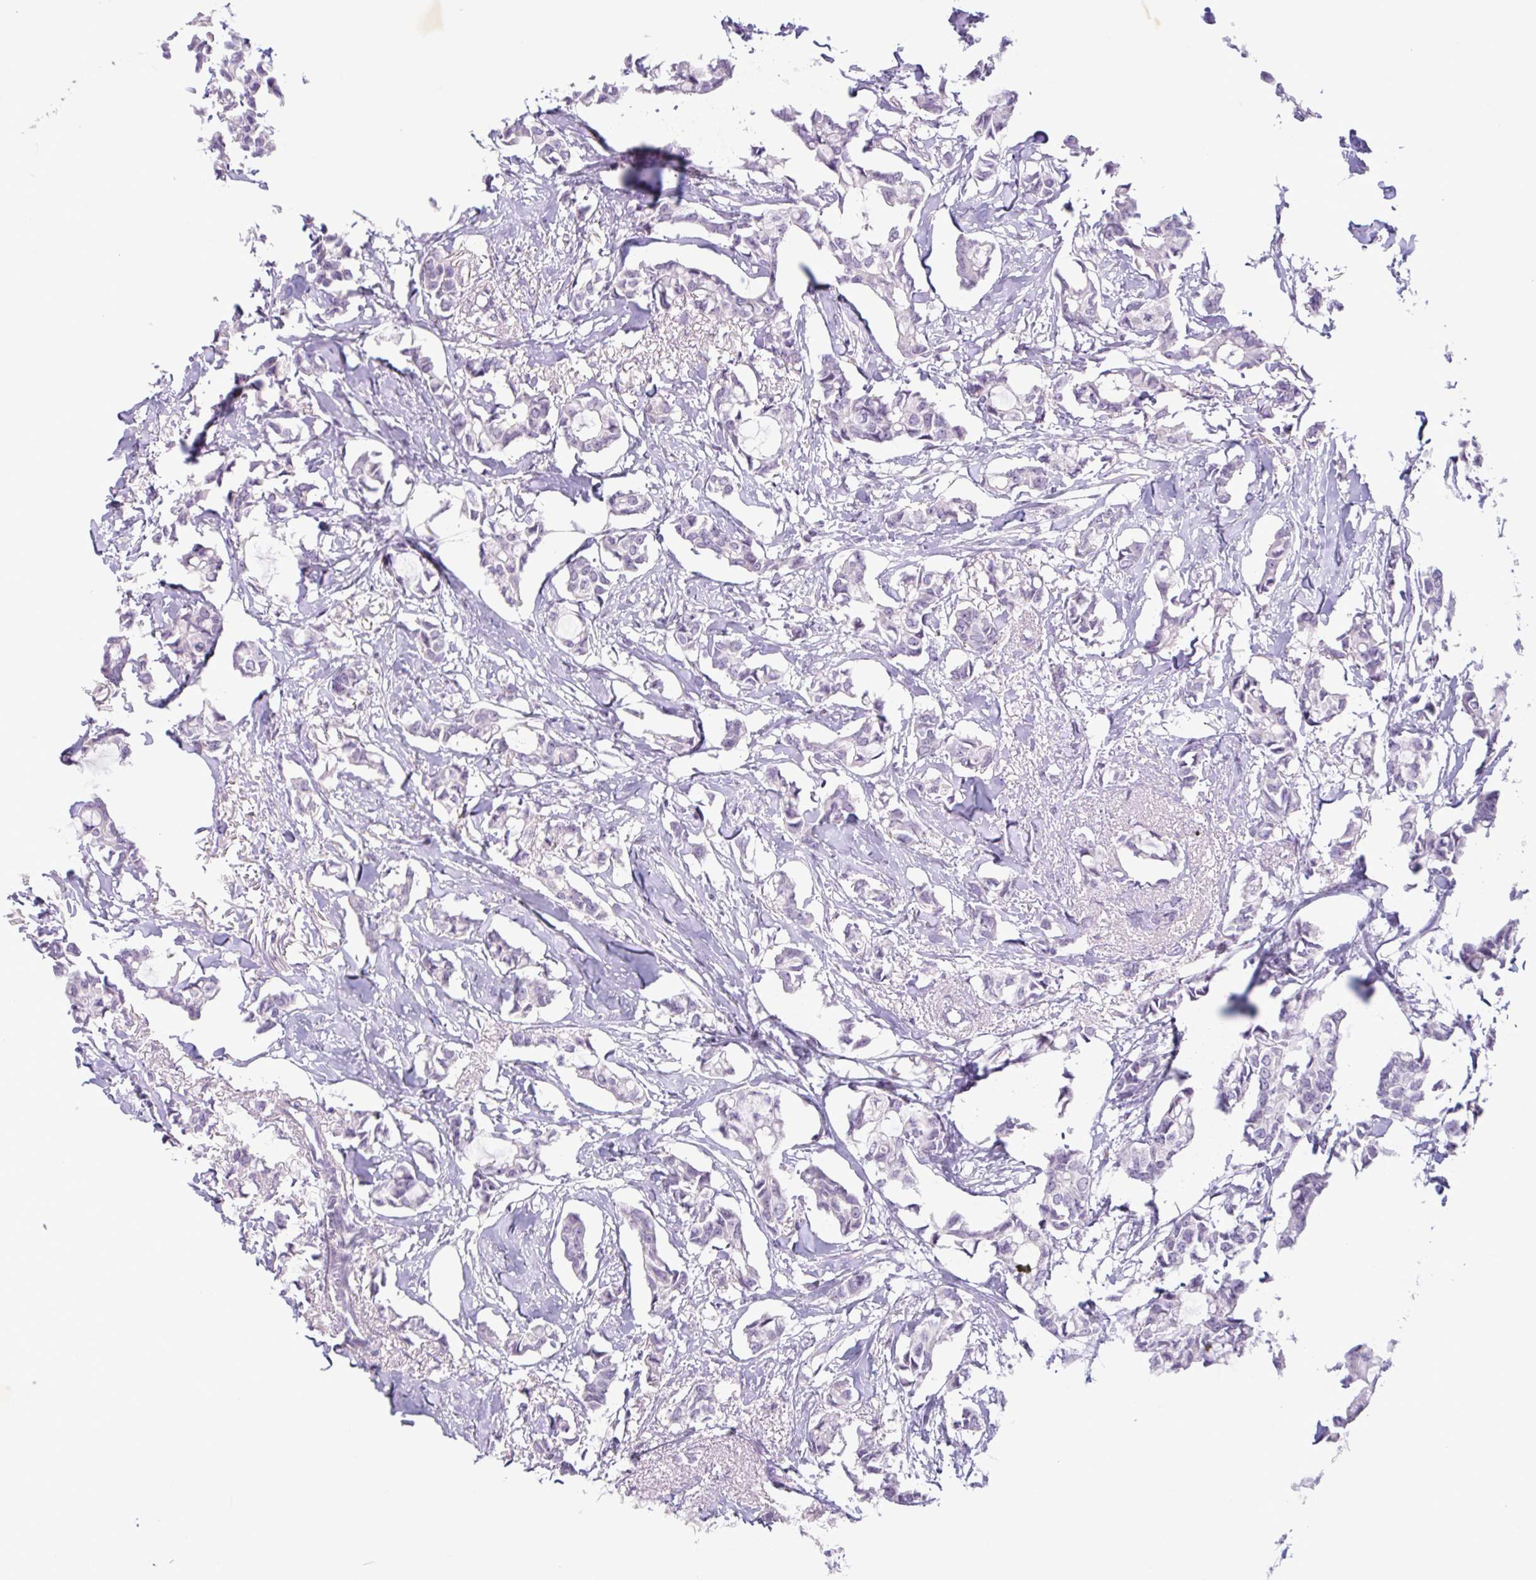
{"staining": {"intensity": "negative", "quantity": "none", "location": "none"}, "tissue": "breast cancer", "cell_type": "Tumor cells", "image_type": "cancer", "snomed": [{"axis": "morphology", "description": "Duct carcinoma"}, {"axis": "topography", "description": "Breast"}], "caption": "High power microscopy micrograph of an immunohistochemistry (IHC) photomicrograph of intraductal carcinoma (breast), revealing no significant positivity in tumor cells.", "gene": "CTSE", "patient": {"sex": "female", "age": 73}}